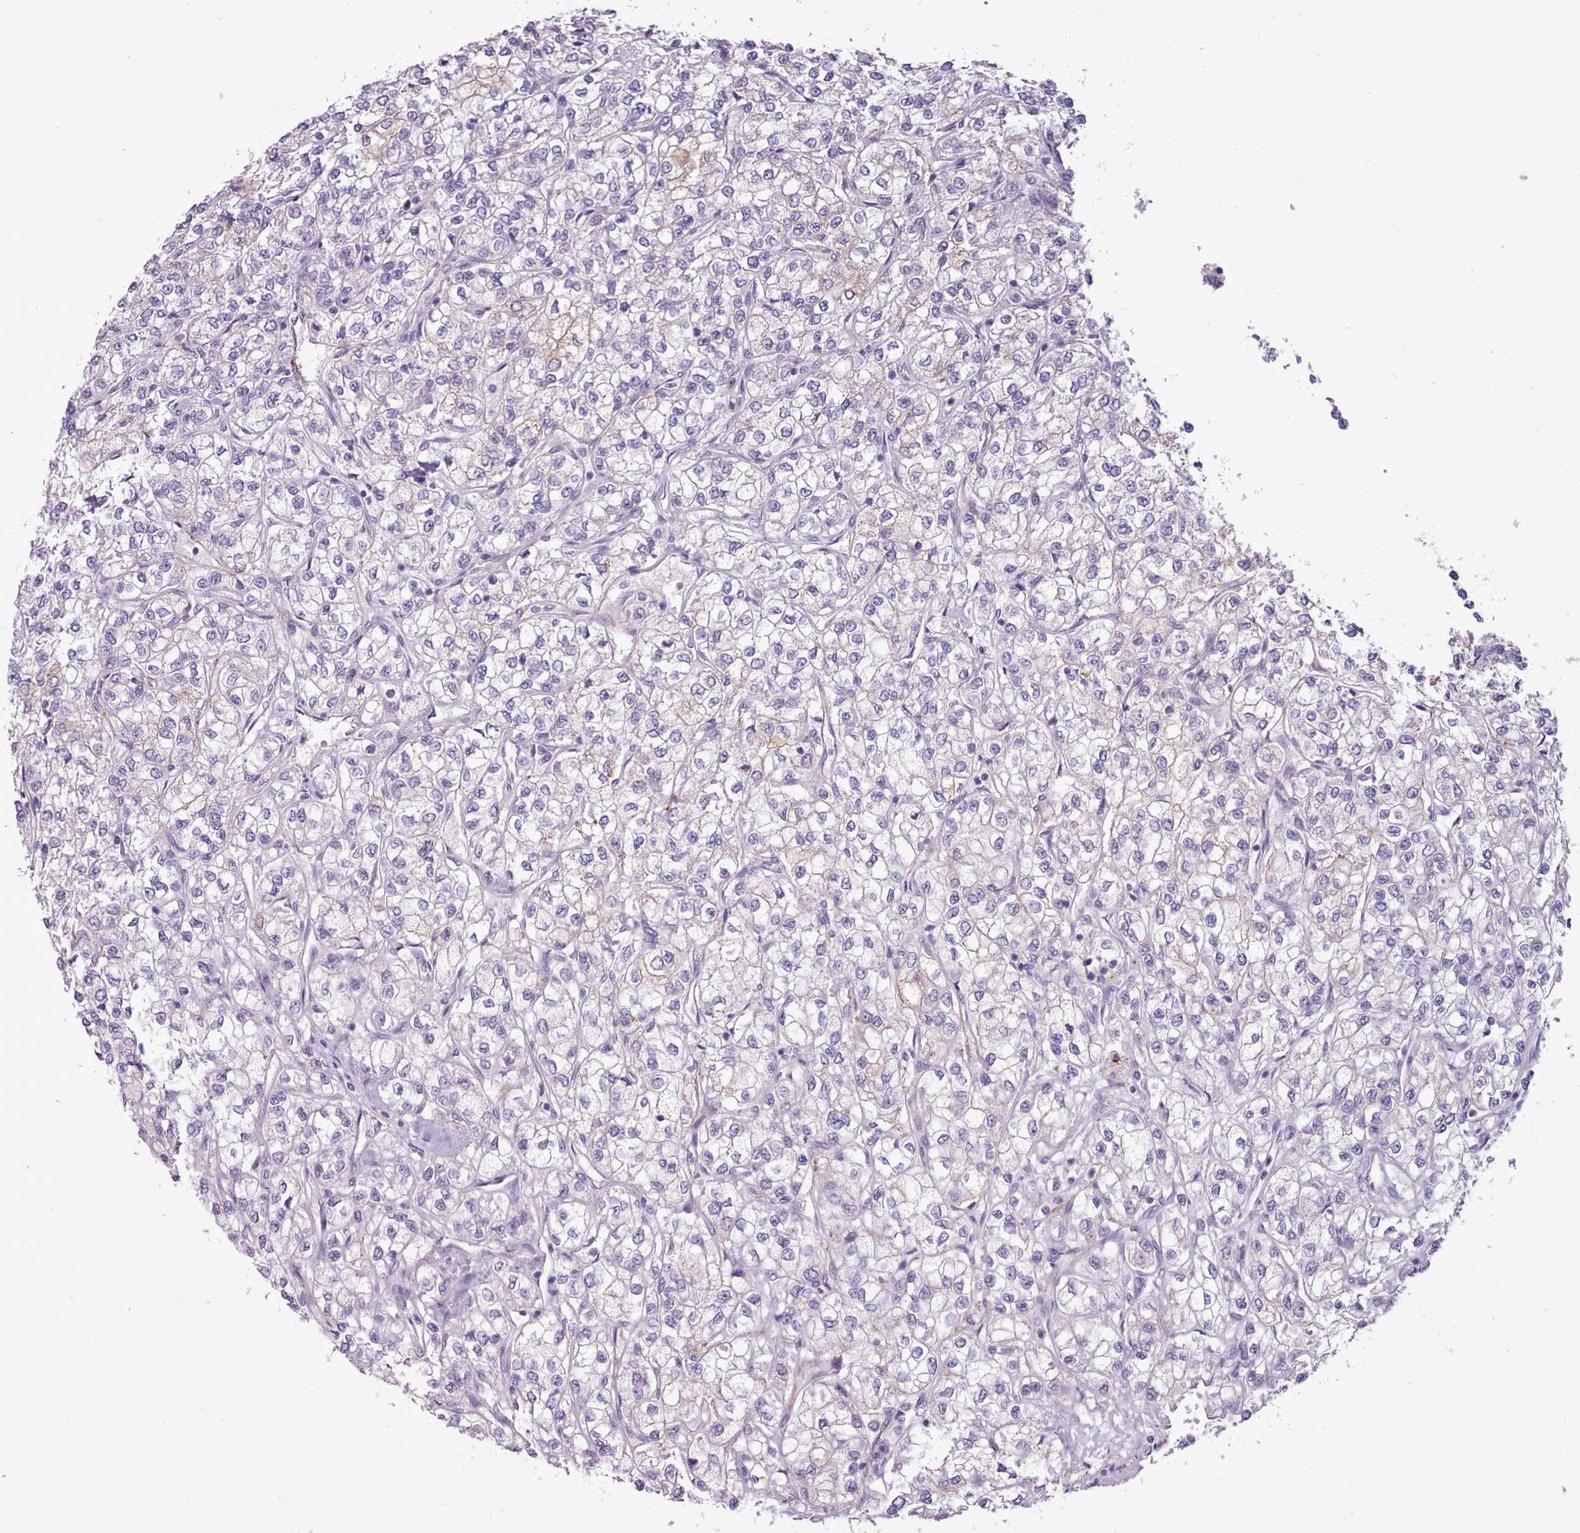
{"staining": {"intensity": "negative", "quantity": "none", "location": "none"}, "tissue": "renal cancer", "cell_type": "Tumor cells", "image_type": "cancer", "snomed": [{"axis": "morphology", "description": "Adenocarcinoma, NOS"}, {"axis": "topography", "description": "Kidney"}], "caption": "Tumor cells are negative for brown protein staining in renal cancer (adenocarcinoma).", "gene": "ATRAID", "patient": {"sex": "male", "age": 80}}